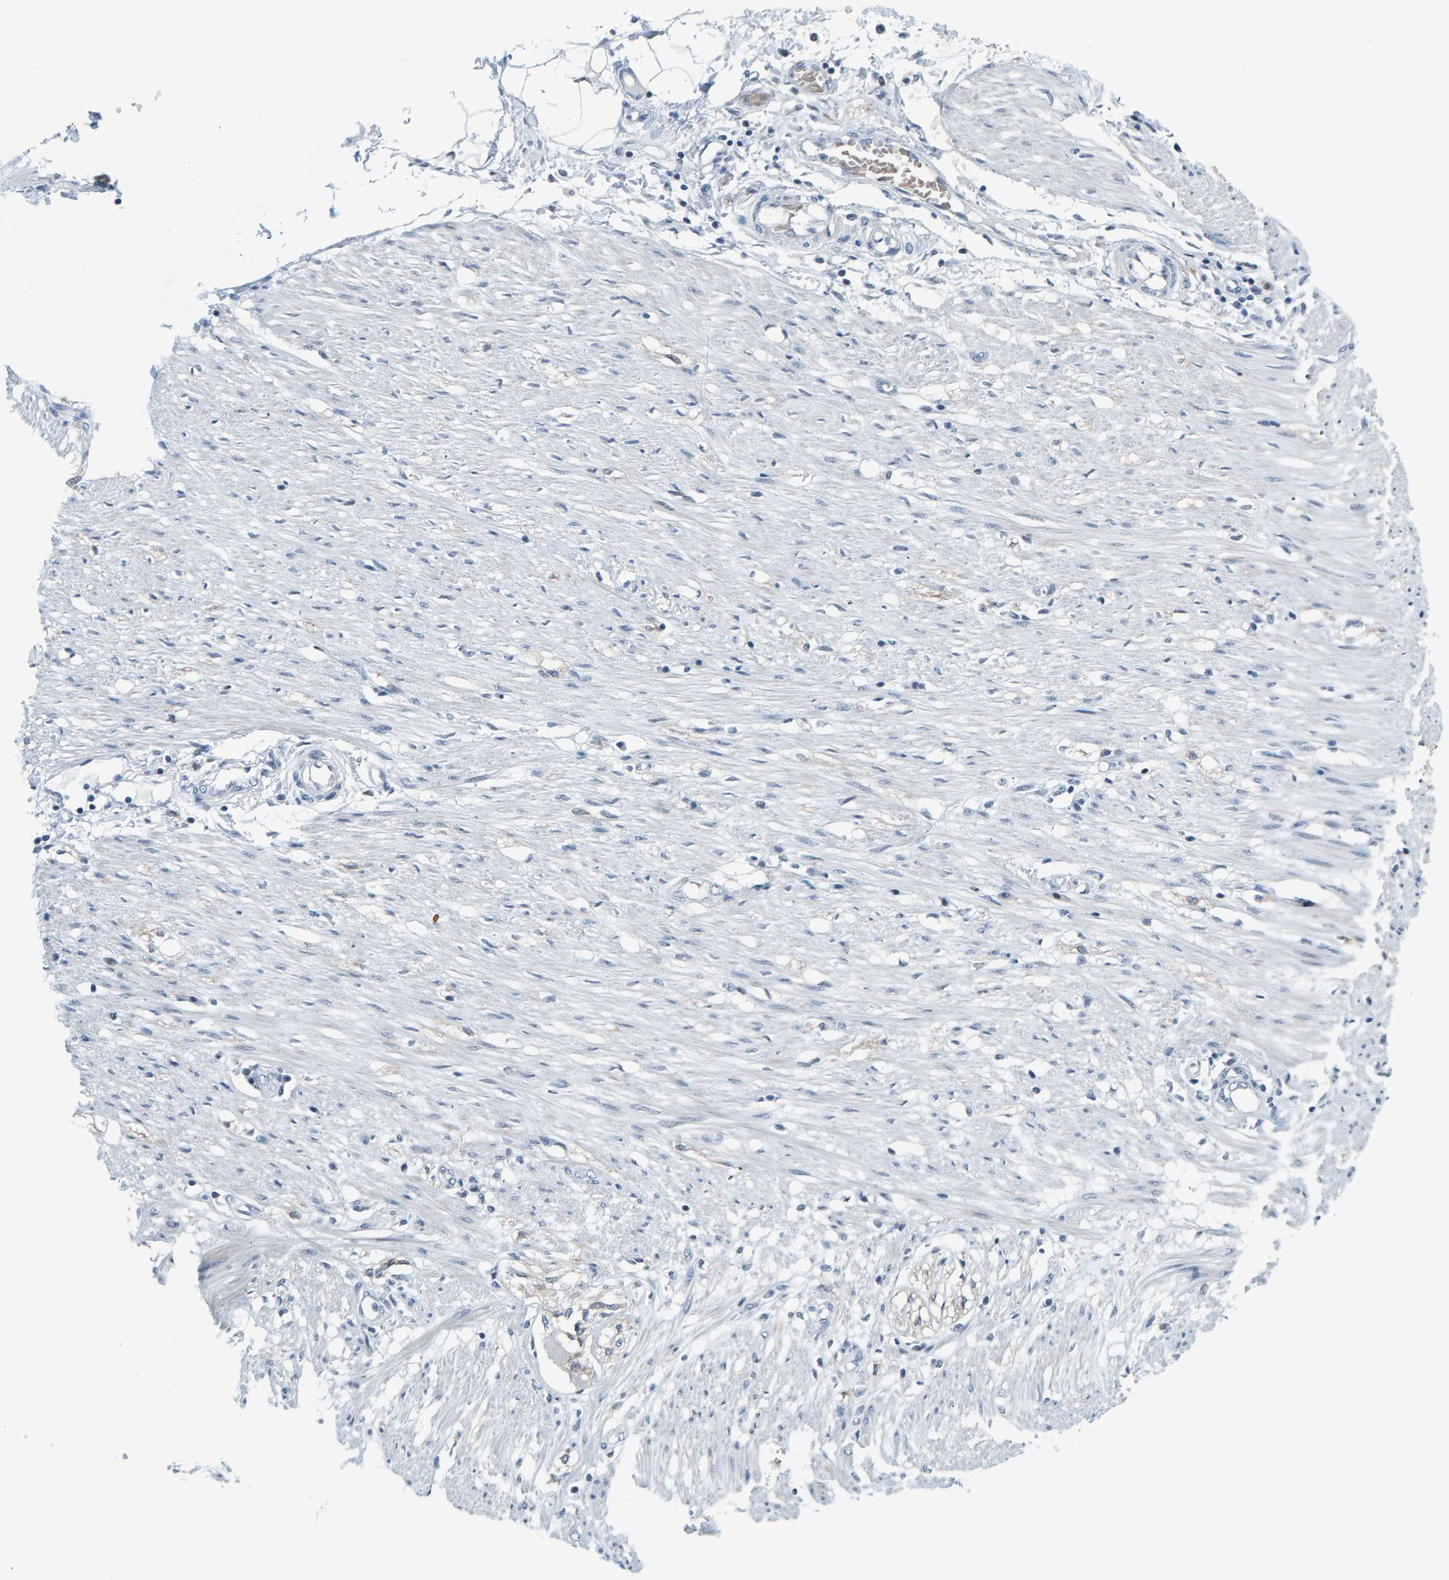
{"staining": {"intensity": "negative", "quantity": "none", "location": "none"}, "tissue": "adipose tissue", "cell_type": "Adipocytes", "image_type": "normal", "snomed": [{"axis": "morphology", "description": "Normal tissue, NOS"}, {"axis": "morphology", "description": "Adenocarcinoma, NOS"}, {"axis": "topography", "description": "Colon"}, {"axis": "topography", "description": "Peripheral nerve tissue"}], "caption": "High power microscopy micrograph of an immunohistochemistry photomicrograph of unremarkable adipose tissue, revealing no significant expression in adipocytes. (DAB immunohistochemistry visualized using brightfield microscopy, high magnification).", "gene": "CNP", "patient": {"sex": "male", "age": 14}}